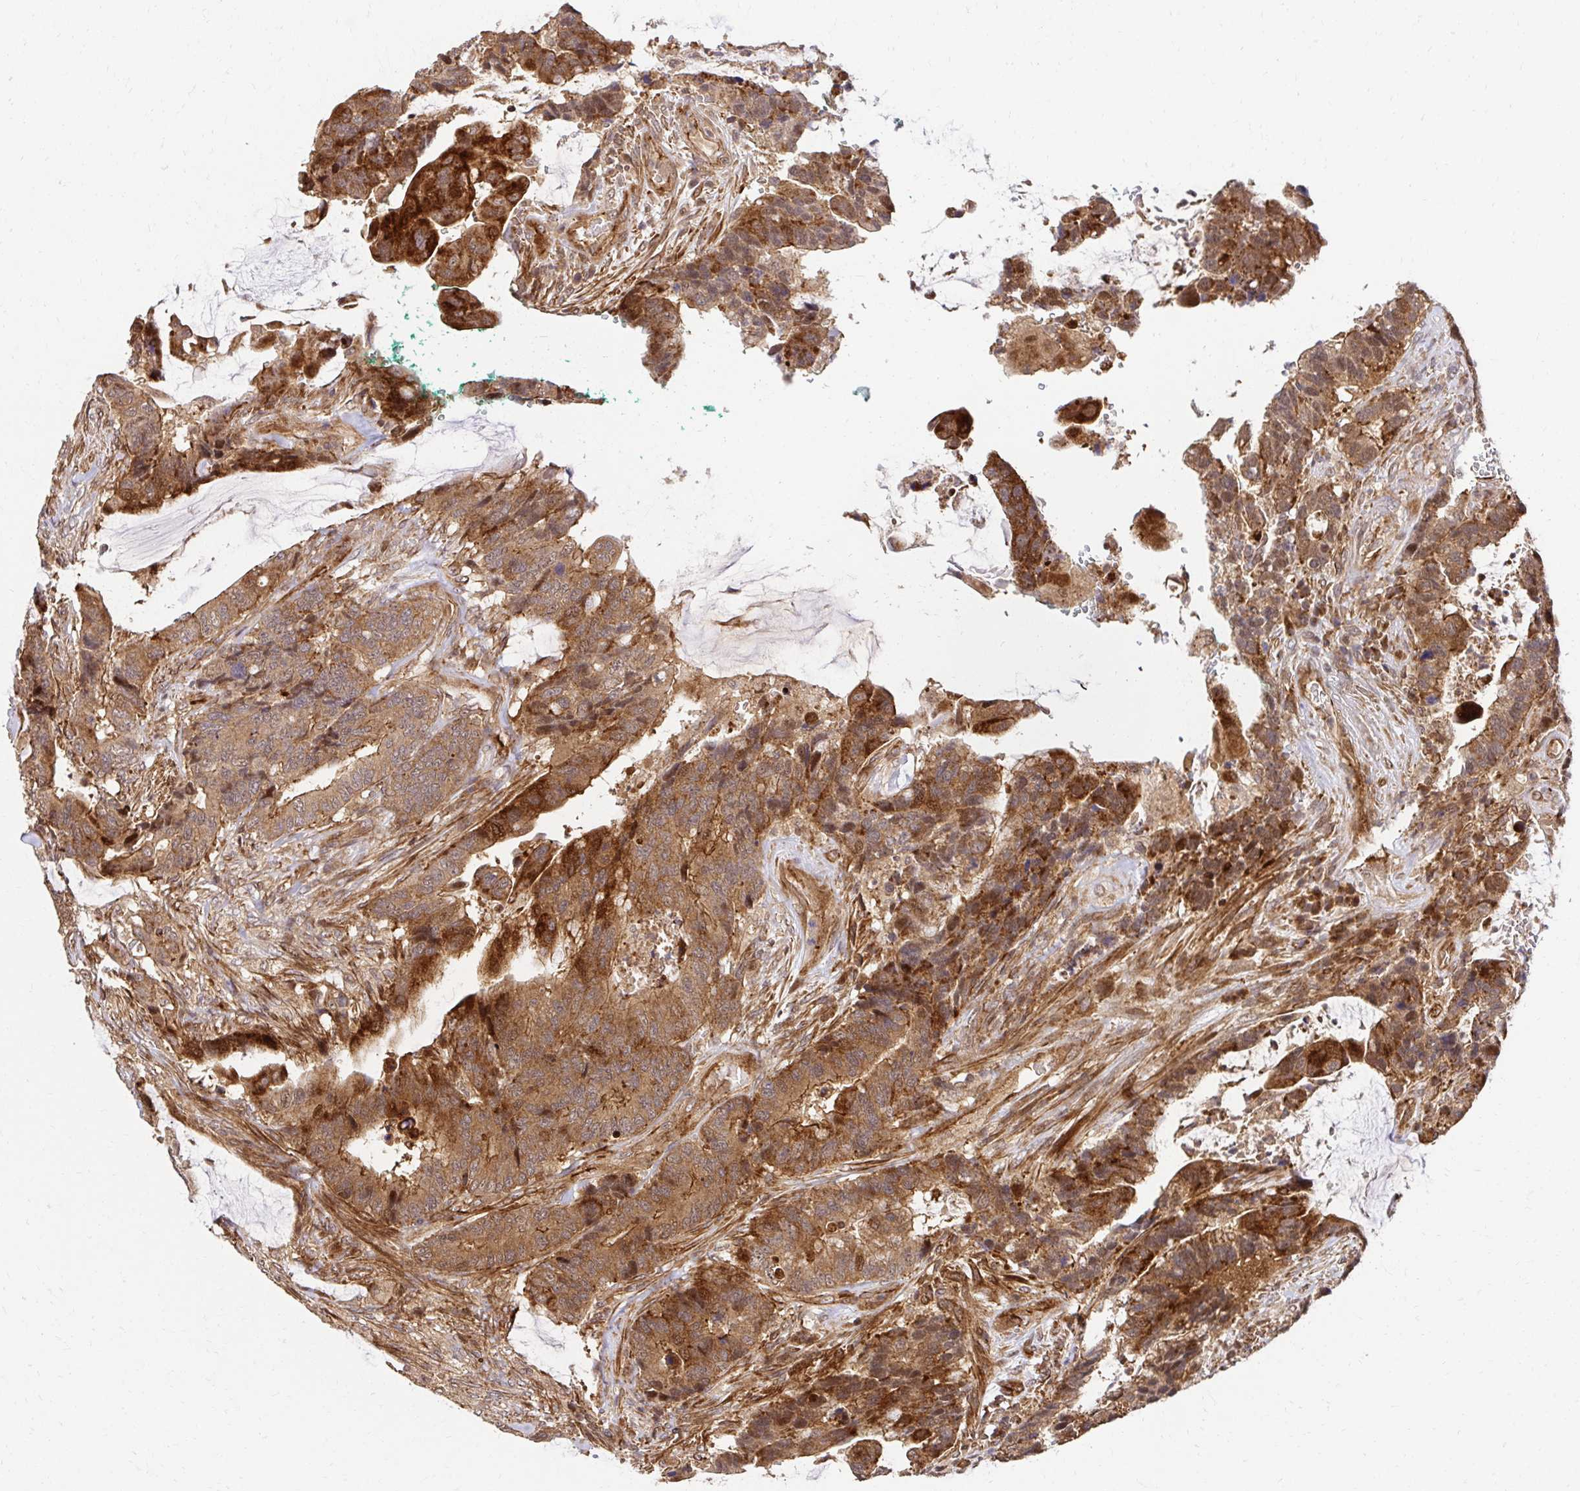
{"staining": {"intensity": "moderate", "quantity": ">75%", "location": "cytoplasmic/membranous"}, "tissue": "colorectal cancer", "cell_type": "Tumor cells", "image_type": "cancer", "snomed": [{"axis": "morphology", "description": "Adenocarcinoma, NOS"}, {"axis": "topography", "description": "Rectum"}], "caption": "Immunohistochemical staining of human colorectal cancer (adenocarcinoma) displays medium levels of moderate cytoplasmic/membranous staining in about >75% of tumor cells.", "gene": "PSMA4", "patient": {"sex": "female", "age": 59}}